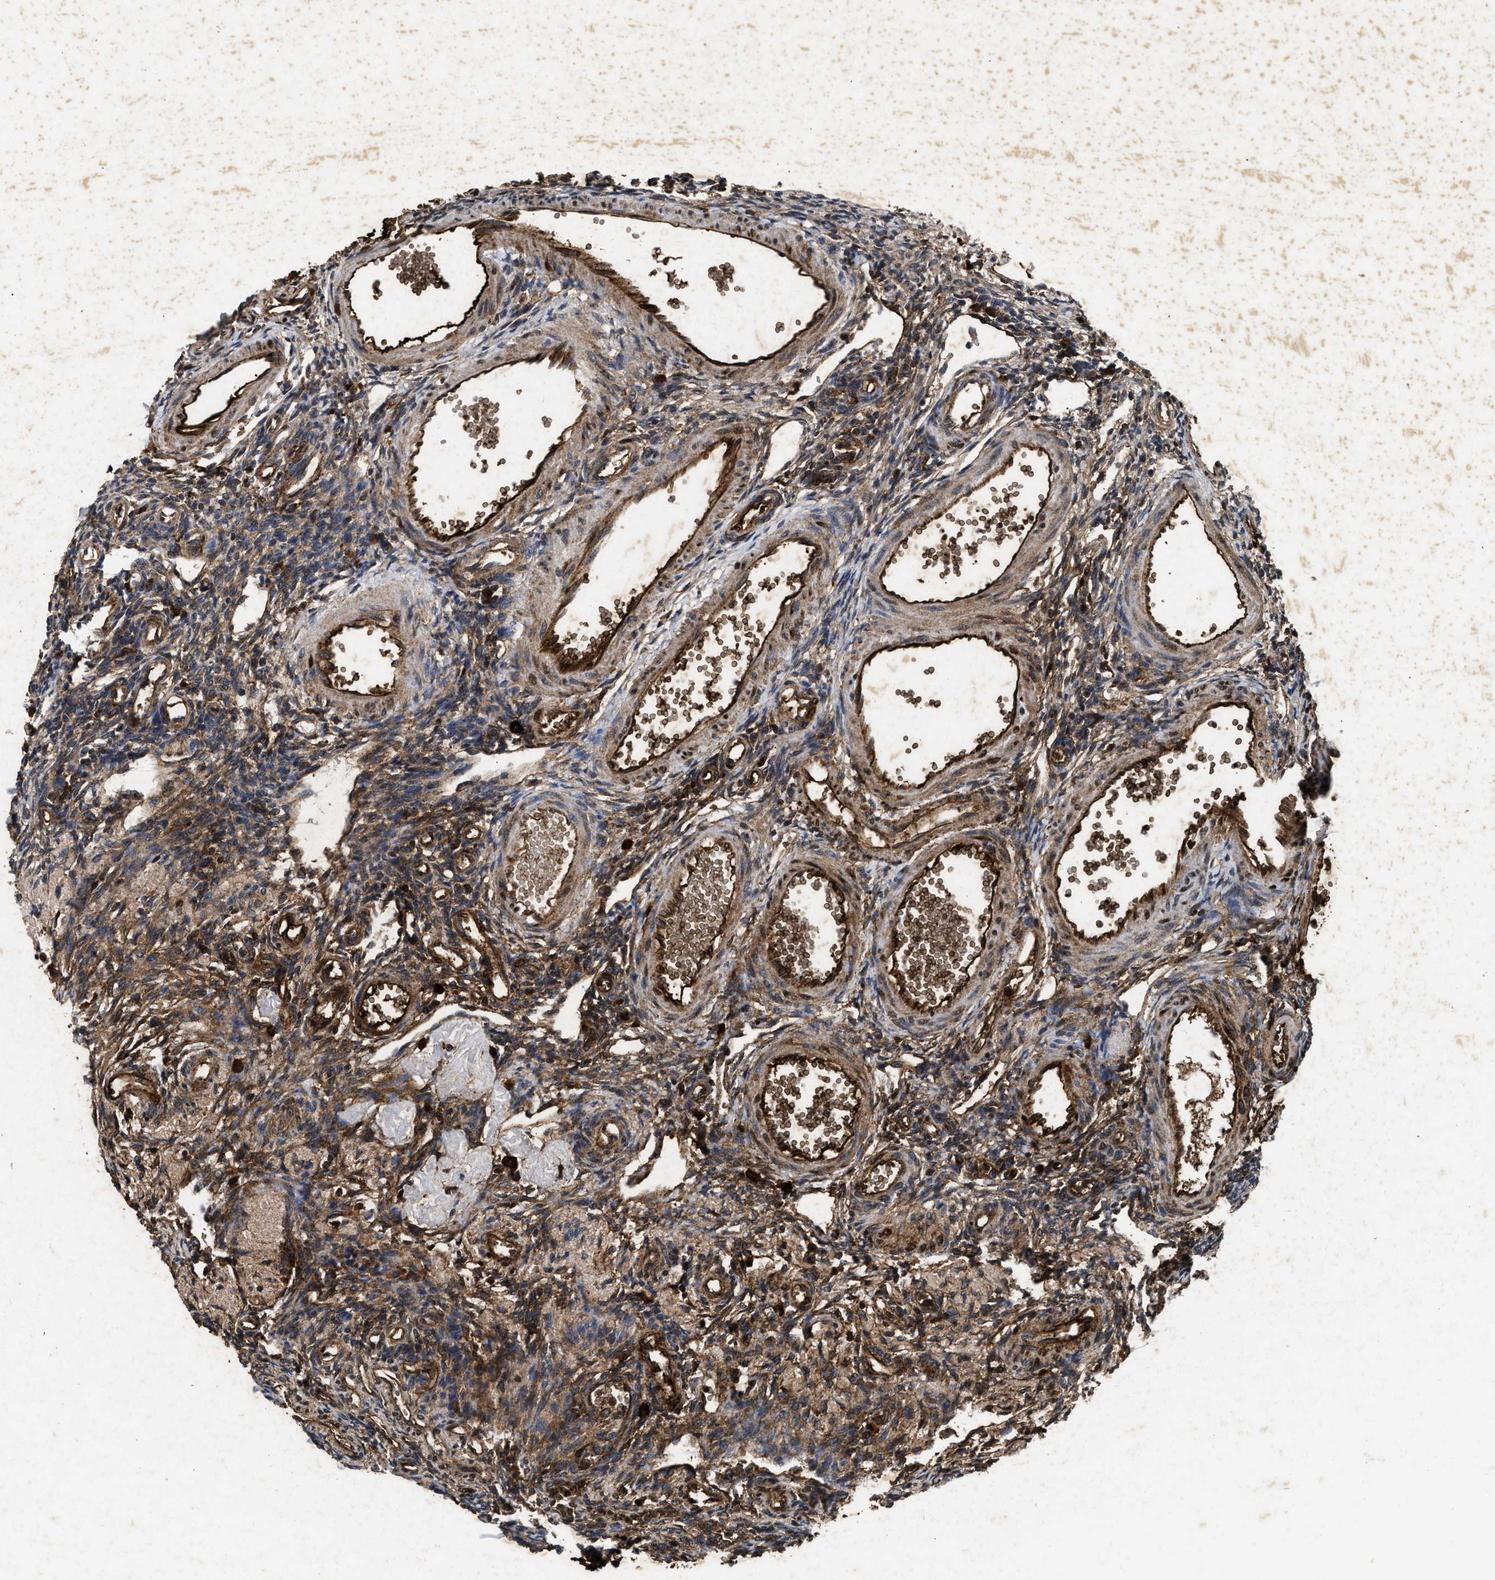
{"staining": {"intensity": "moderate", "quantity": "25%-75%", "location": "cytoplasmic/membranous"}, "tissue": "ovary", "cell_type": "Ovarian stroma cells", "image_type": "normal", "snomed": [{"axis": "morphology", "description": "Normal tissue, NOS"}, {"axis": "topography", "description": "Ovary"}], "caption": "High-magnification brightfield microscopy of normal ovary stained with DAB (brown) and counterstained with hematoxylin (blue). ovarian stroma cells exhibit moderate cytoplasmic/membranous positivity is present in approximately25%-75% of cells.", "gene": "ACOX1", "patient": {"sex": "female", "age": 33}}